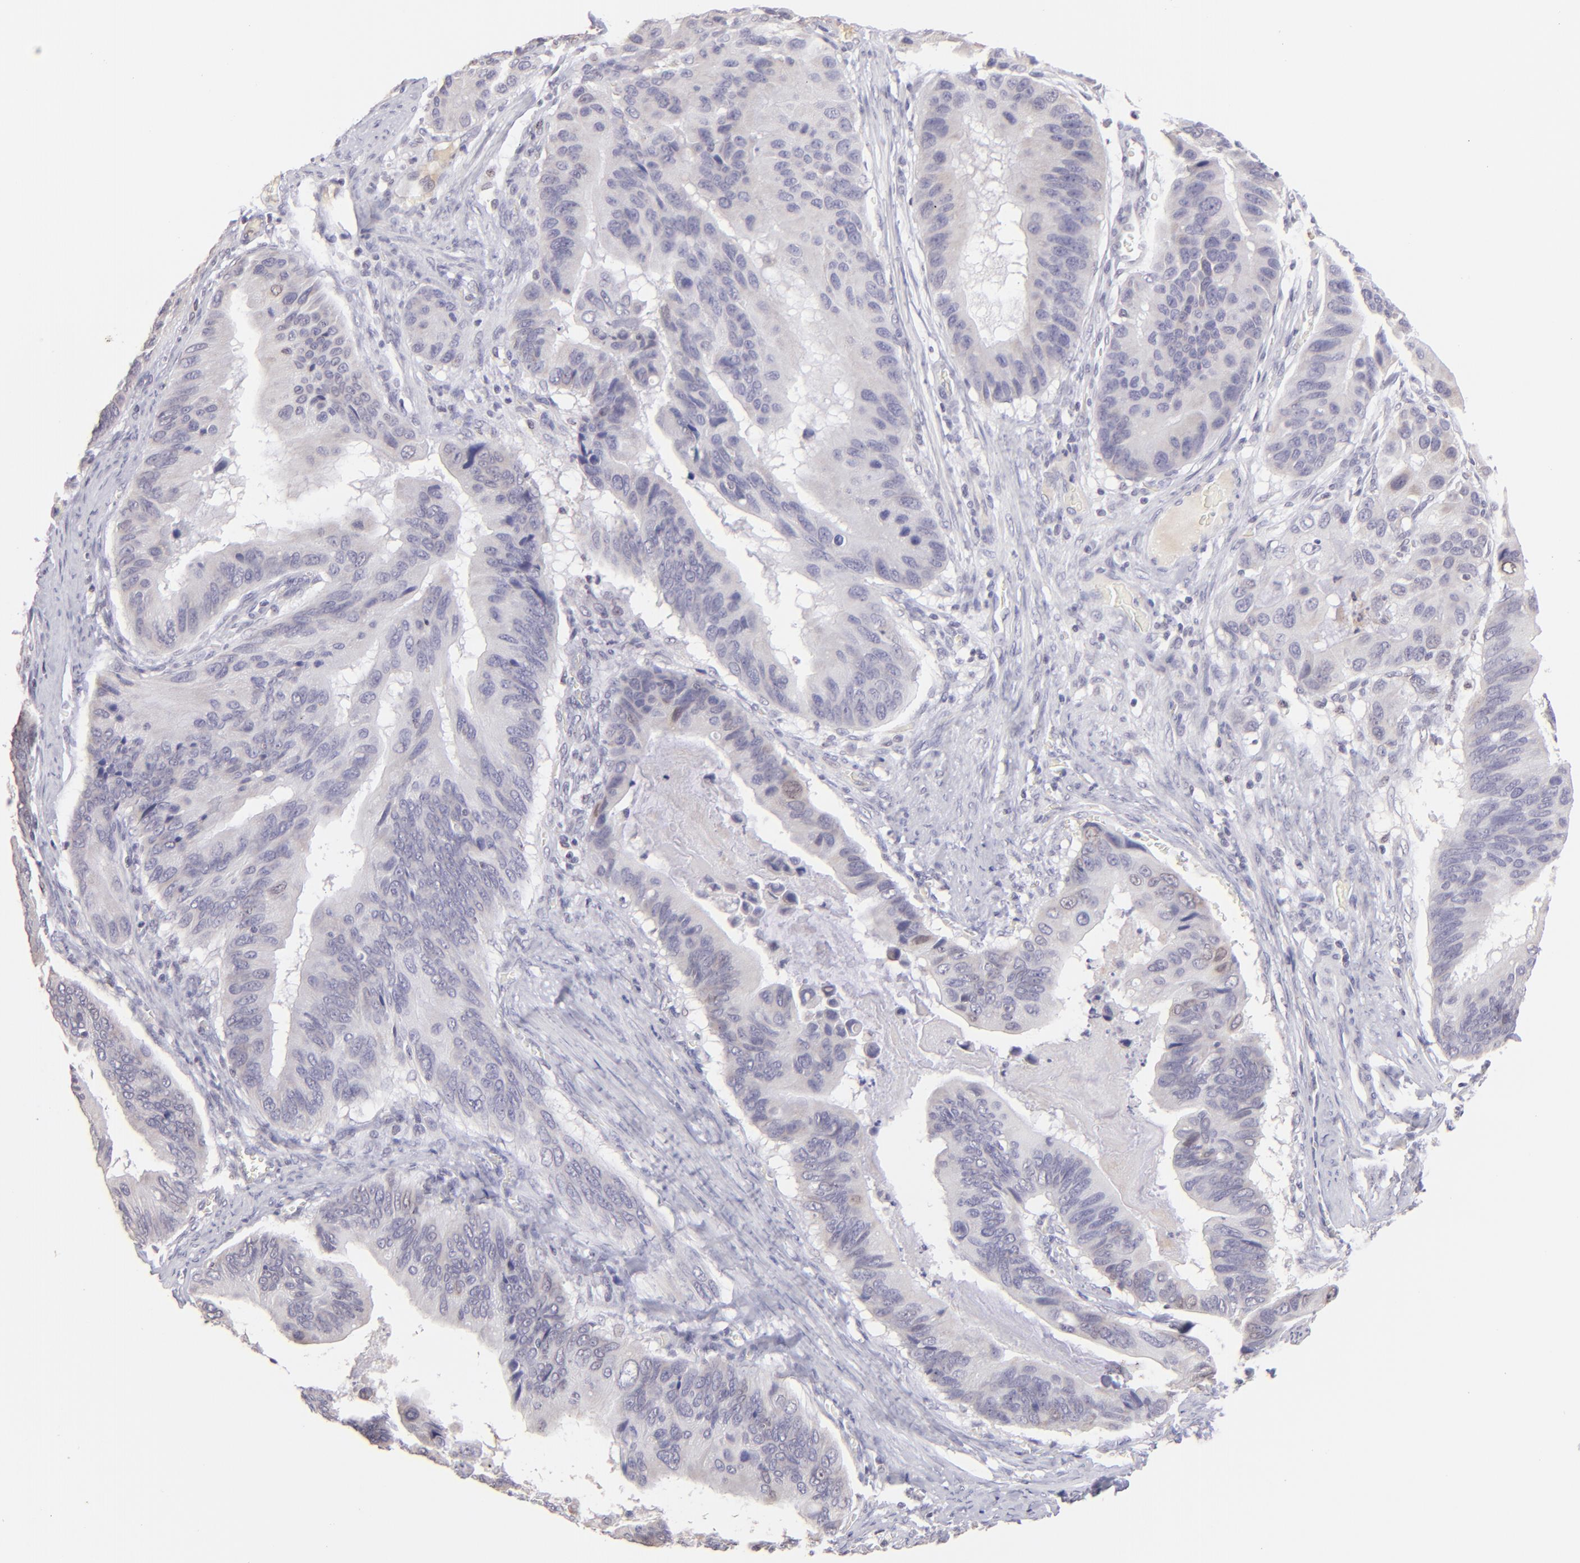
{"staining": {"intensity": "negative", "quantity": "none", "location": "none"}, "tissue": "stomach cancer", "cell_type": "Tumor cells", "image_type": "cancer", "snomed": [{"axis": "morphology", "description": "Adenocarcinoma, NOS"}, {"axis": "topography", "description": "Stomach, upper"}], "caption": "The histopathology image displays no significant positivity in tumor cells of adenocarcinoma (stomach).", "gene": "MAGEA1", "patient": {"sex": "male", "age": 80}}